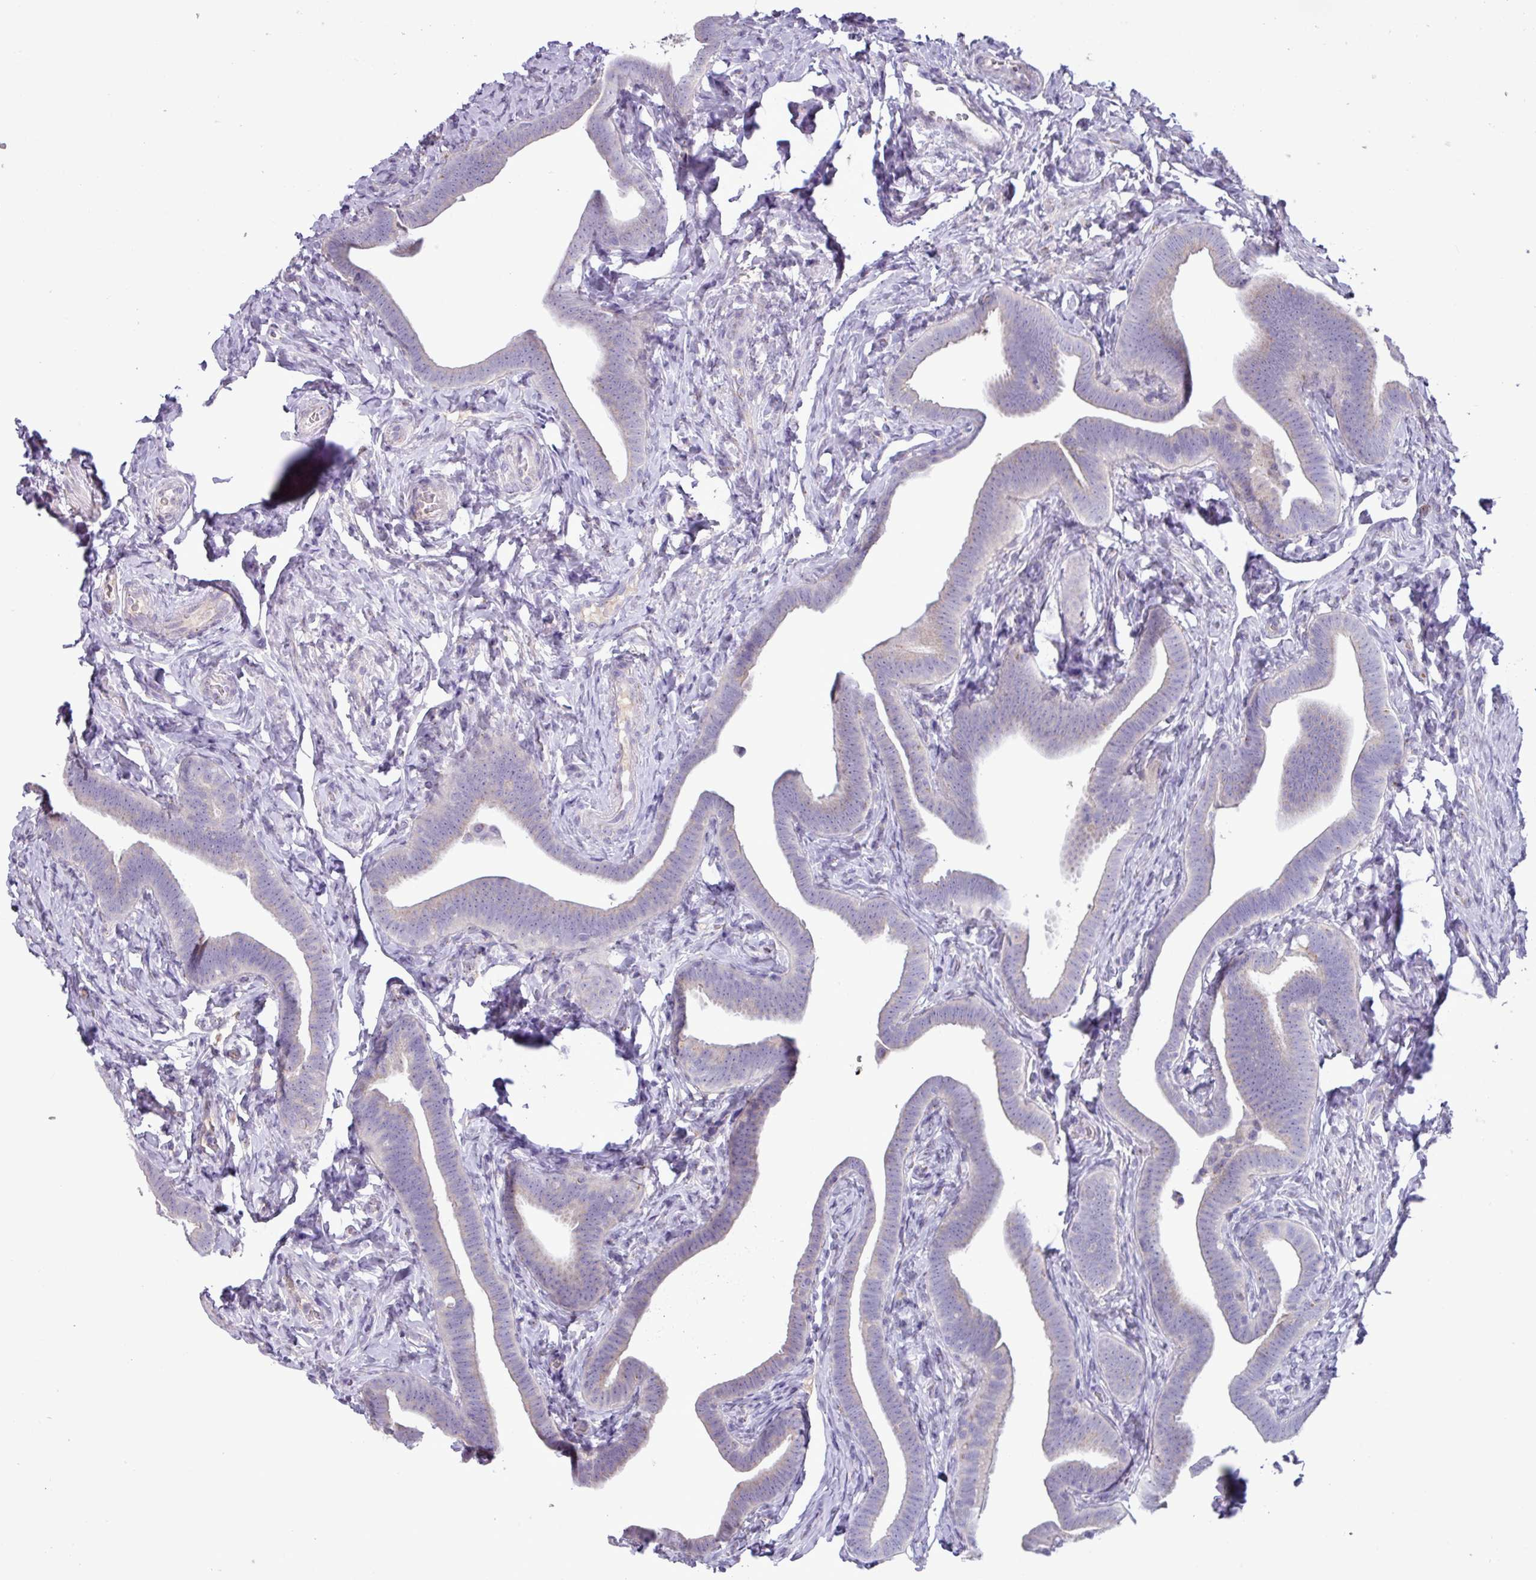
{"staining": {"intensity": "negative", "quantity": "none", "location": "none"}, "tissue": "fallopian tube", "cell_type": "Glandular cells", "image_type": "normal", "snomed": [{"axis": "morphology", "description": "Normal tissue, NOS"}, {"axis": "topography", "description": "Fallopian tube"}], "caption": "IHC photomicrograph of normal fallopian tube stained for a protein (brown), which exhibits no expression in glandular cells.", "gene": "STIMATE", "patient": {"sex": "female", "age": 69}}